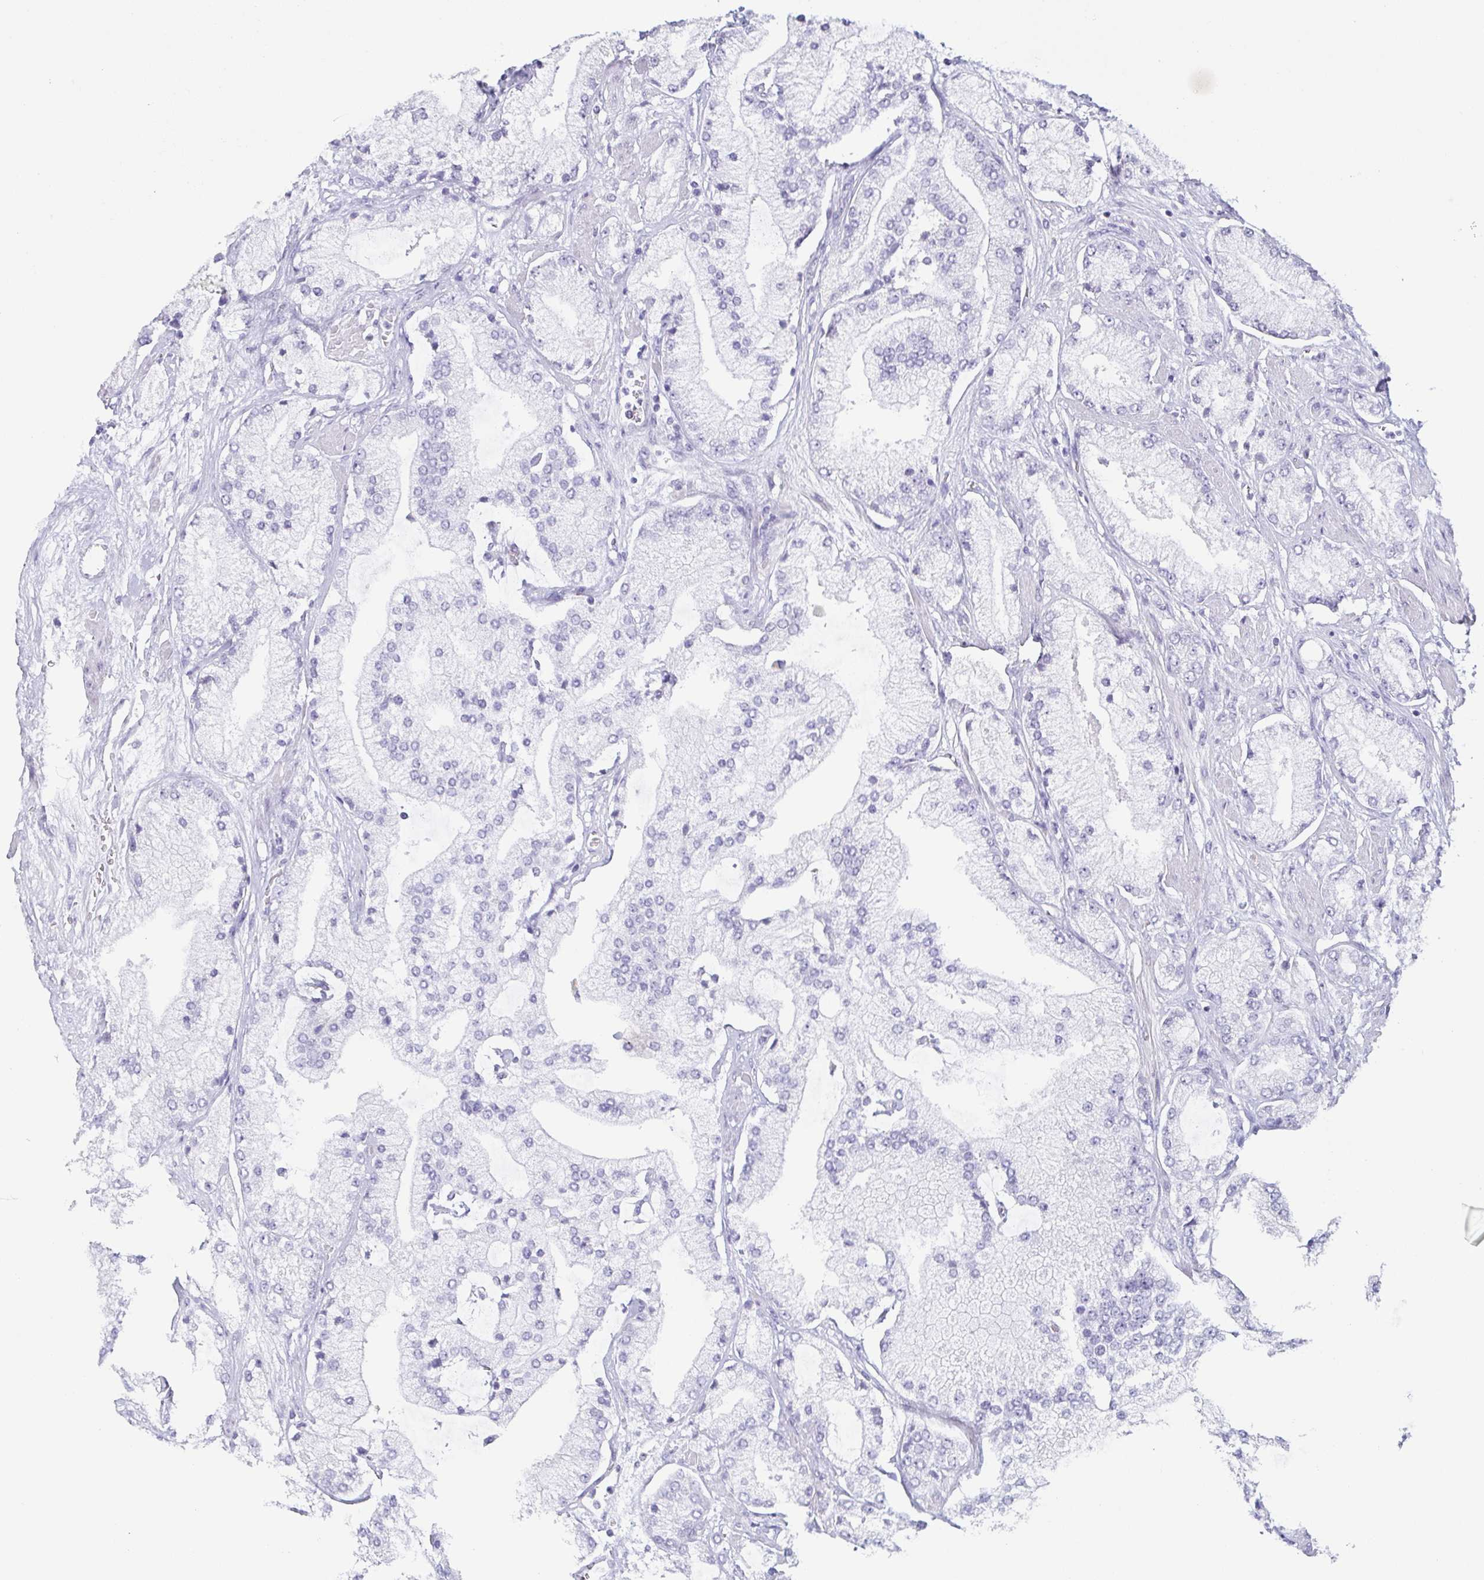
{"staining": {"intensity": "negative", "quantity": "none", "location": "none"}, "tissue": "prostate cancer", "cell_type": "Tumor cells", "image_type": "cancer", "snomed": [{"axis": "morphology", "description": "Adenocarcinoma, High grade"}, {"axis": "topography", "description": "Prostate"}], "caption": "Immunohistochemistry (IHC) histopathology image of human prostate cancer stained for a protein (brown), which reveals no positivity in tumor cells.", "gene": "PRR27", "patient": {"sex": "male", "age": 68}}